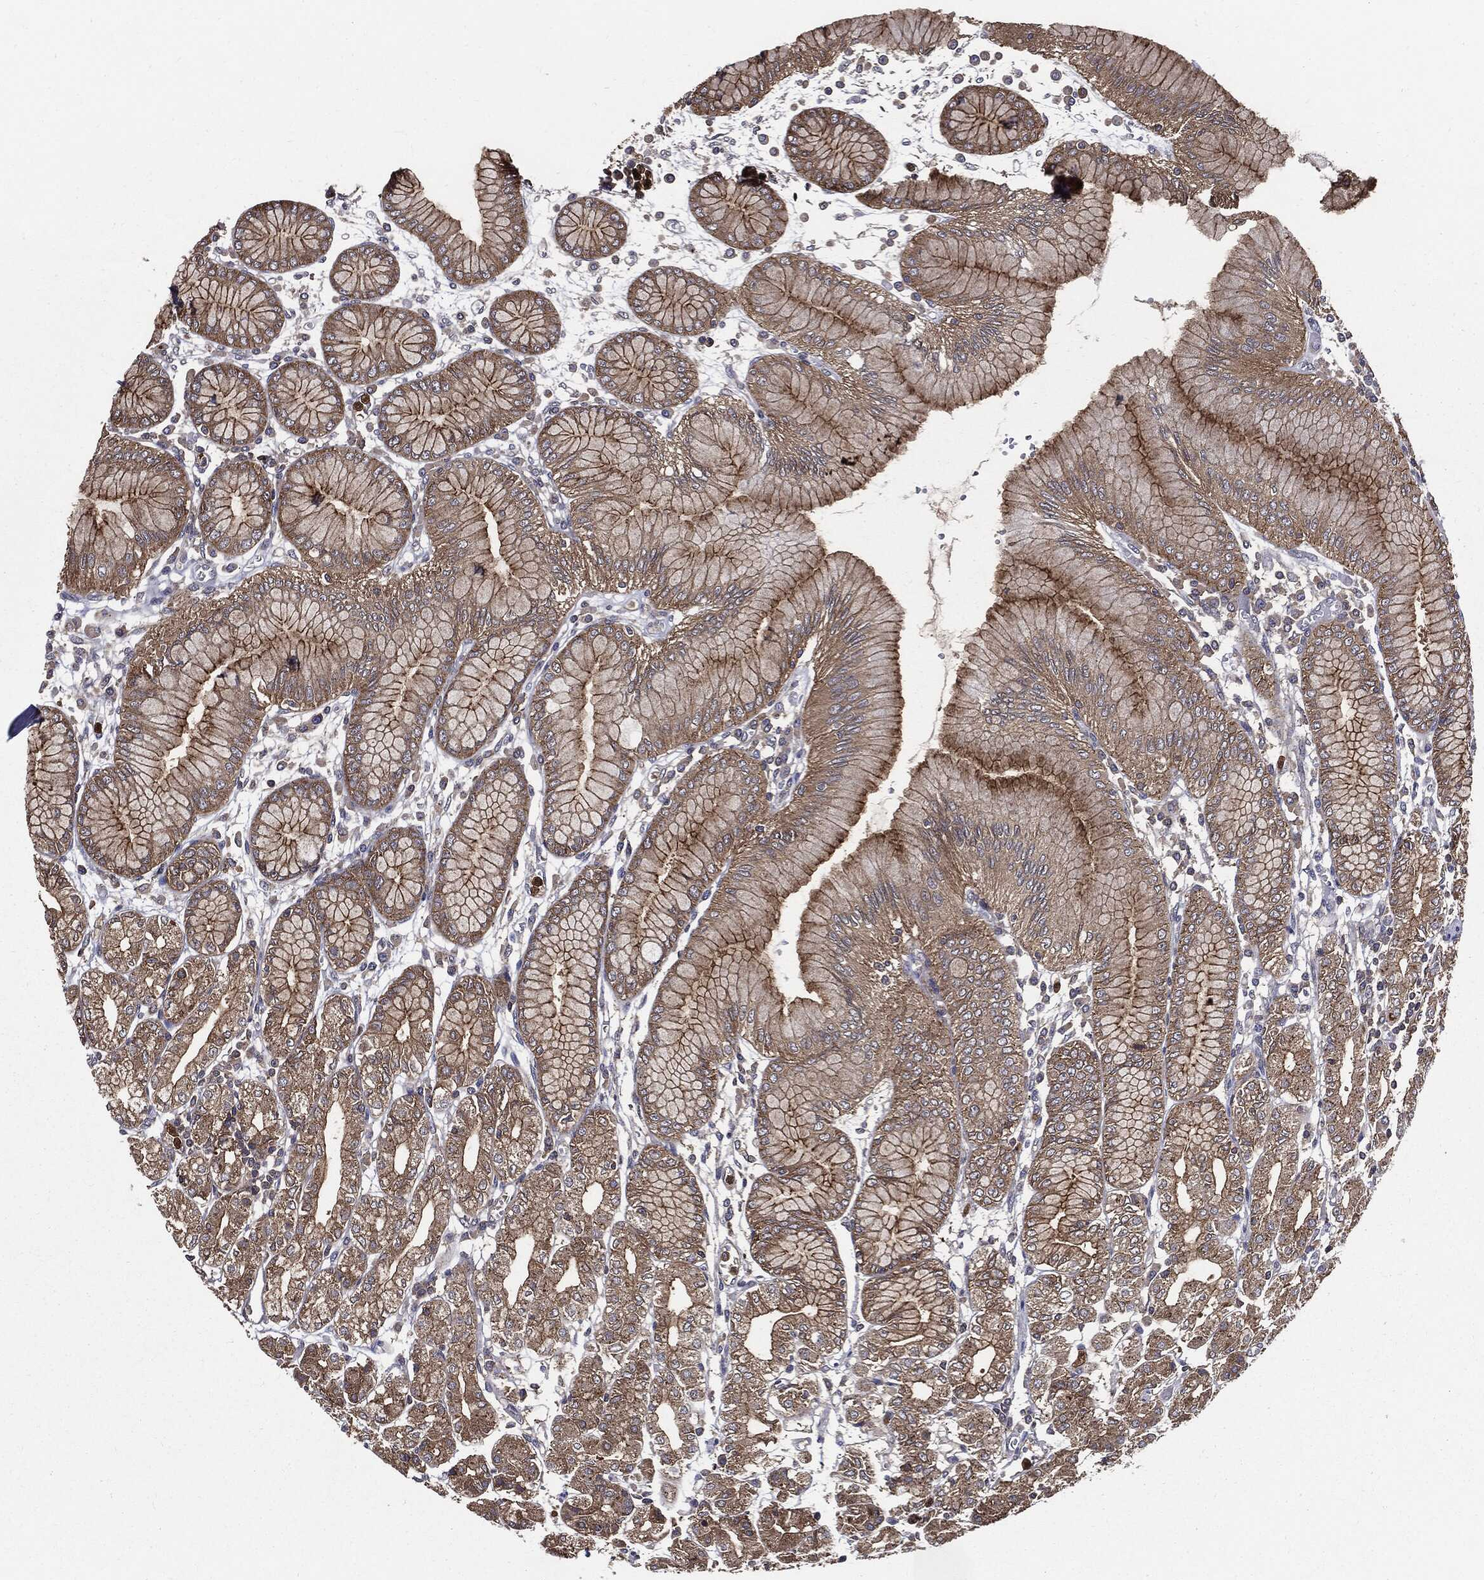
{"staining": {"intensity": "strong", "quantity": "25%-75%", "location": "cytoplasmic/membranous"}, "tissue": "stomach", "cell_type": "Glandular cells", "image_type": "normal", "snomed": [{"axis": "morphology", "description": "Normal tissue, NOS"}, {"axis": "topography", "description": "Skeletal muscle"}, {"axis": "topography", "description": "Stomach"}], "caption": "IHC image of unremarkable stomach: stomach stained using IHC demonstrates high levels of strong protein expression localized specifically in the cytoplasmic/membranous of glandular cells, appearing as a cytoplasmic/membranous brown color.", "gene": "PDCD6IP", "patient": {"sex": "female", "age": 57}}